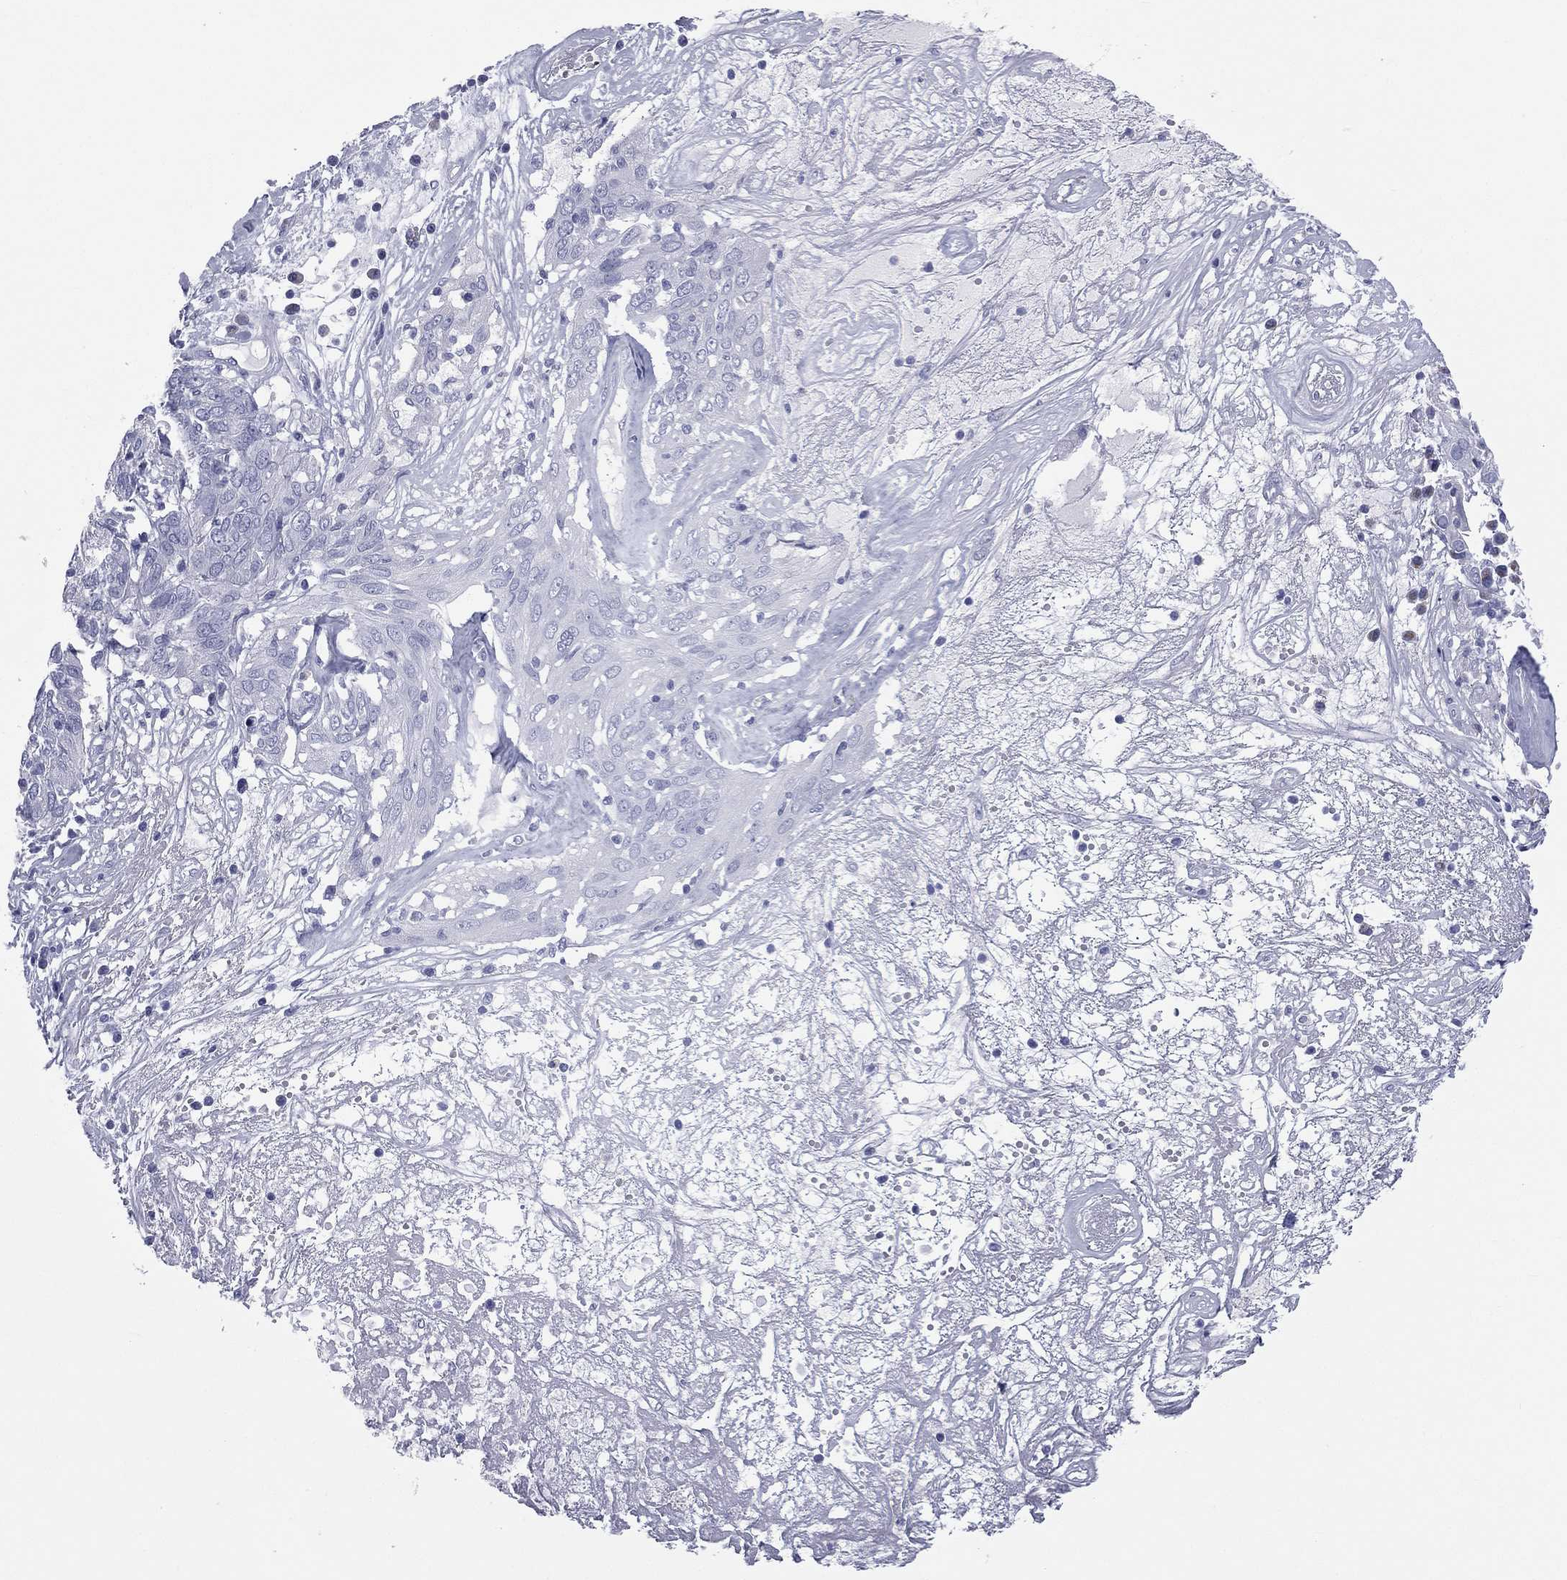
{"staining": {"intensity": "negative", "quantity": "none", "location": "none"}, "tissue": "ovarian cancer", "cell_type": "Tumor cells", "image_type": "cancer", "snomed": [{"axis": "morphology", "description": "Carcinoma, endometroid"}, {"axis": "topography", "description": "Ovary"}], "caption": "Ovarian cancer stained for a protein using IHC shows no expression tumor cells.", "gene": "MLN", "patient": {"sex": "female", "age": 50}}